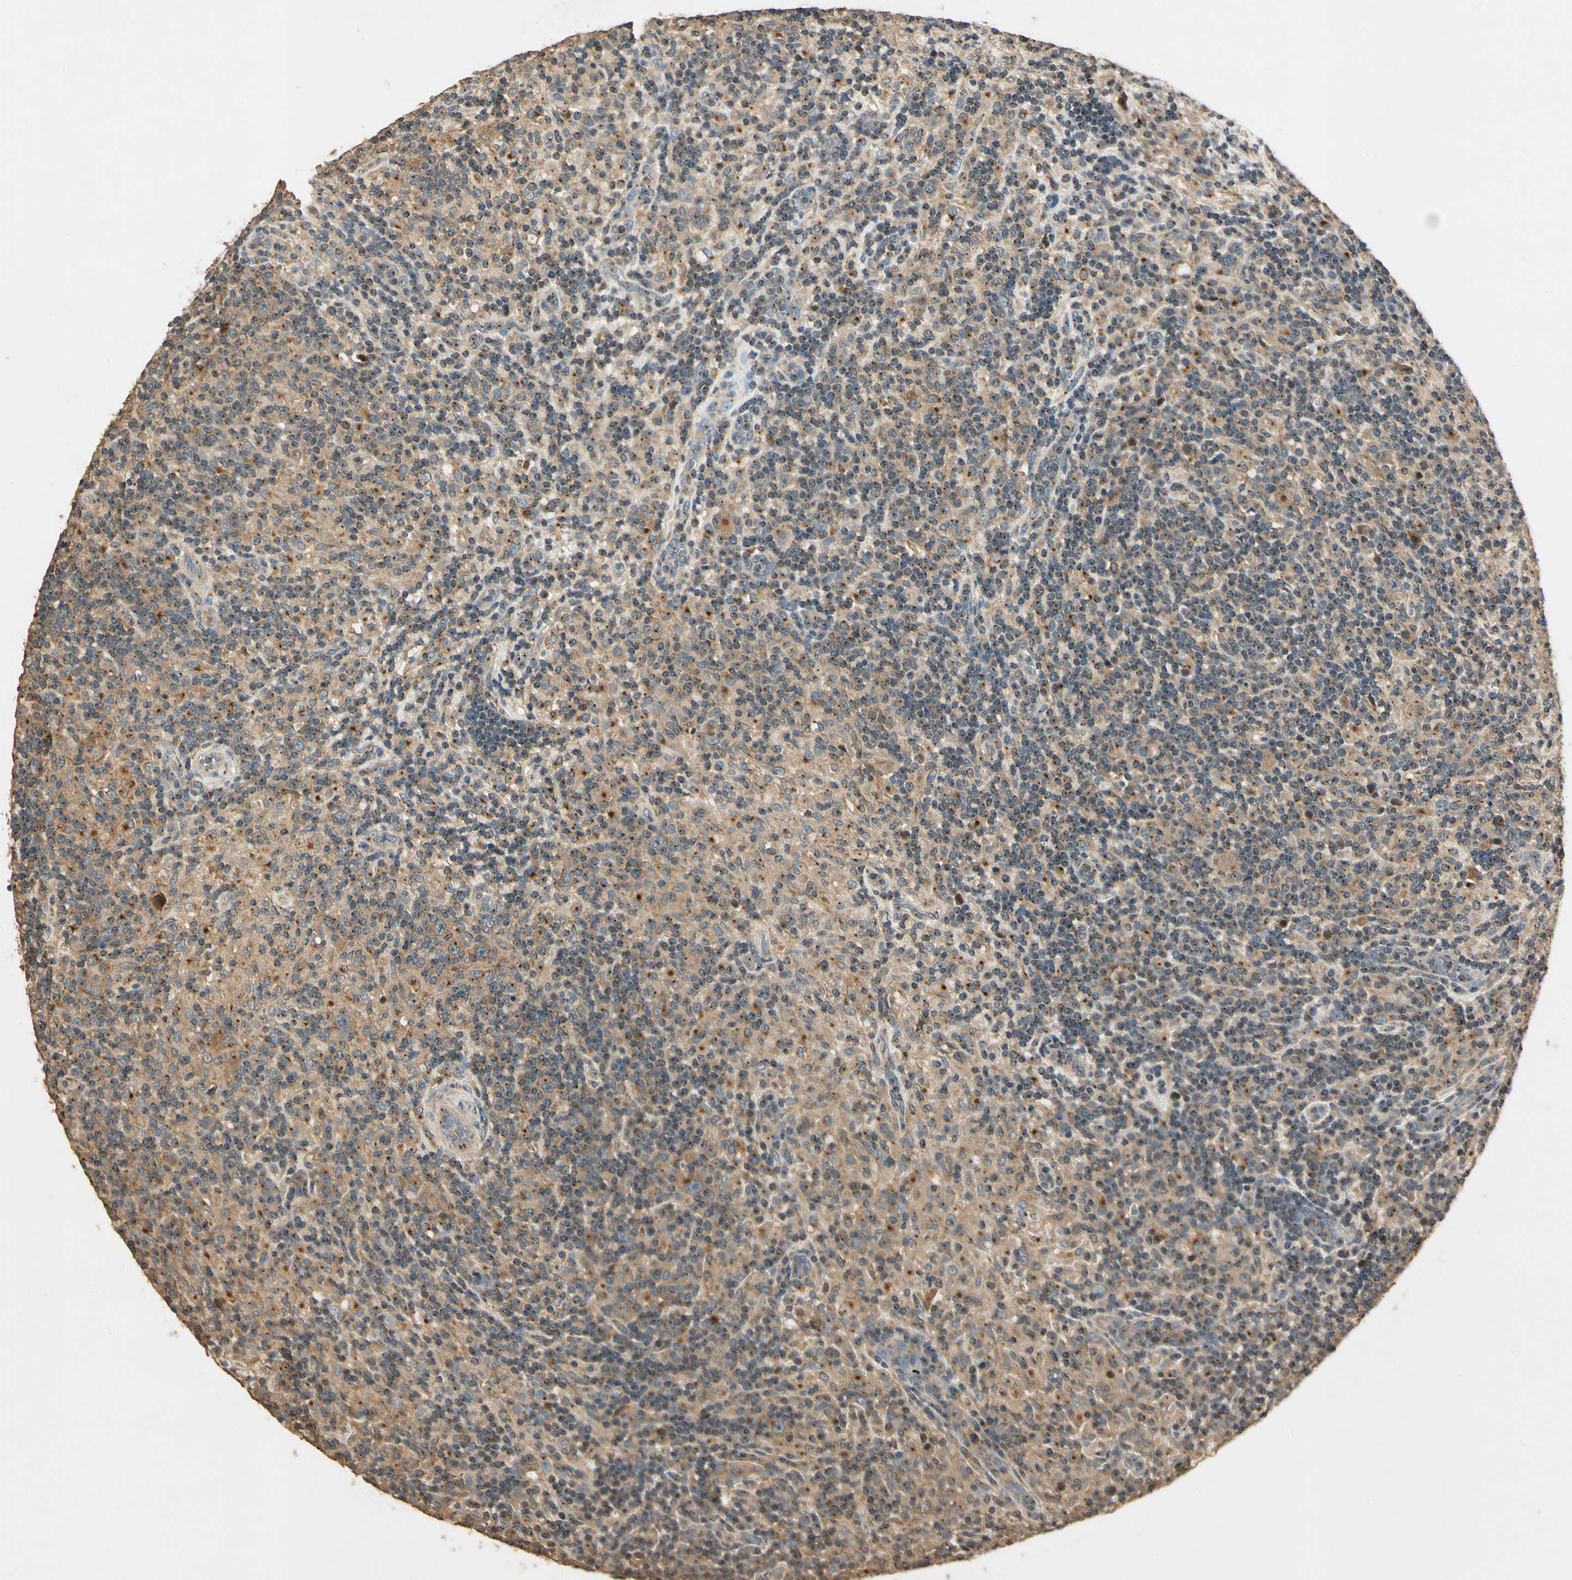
{"staining": {"intensity": "moderate", "quantity": ">75%", "location": "cytoplasmic/membranous"}, "tissue": "lymphoma", "cell_type": "Tumor cells", "image_type": "cancer", "snomed": [{"axis": "morphology", "description": "Hodgkin's disease, NOS"}, {"axis": "topography", "description": "Lymph node"}], "caption": "Protein staining of lymphoma tissue displays moderate cytoplasmic/membranous positivity in approximately >75% of tumor cells. (DAB IHC with brightfield microscopy, high magnification).", "gene": "AKAP9", "patient": {"sex": "male", "age": 70}}